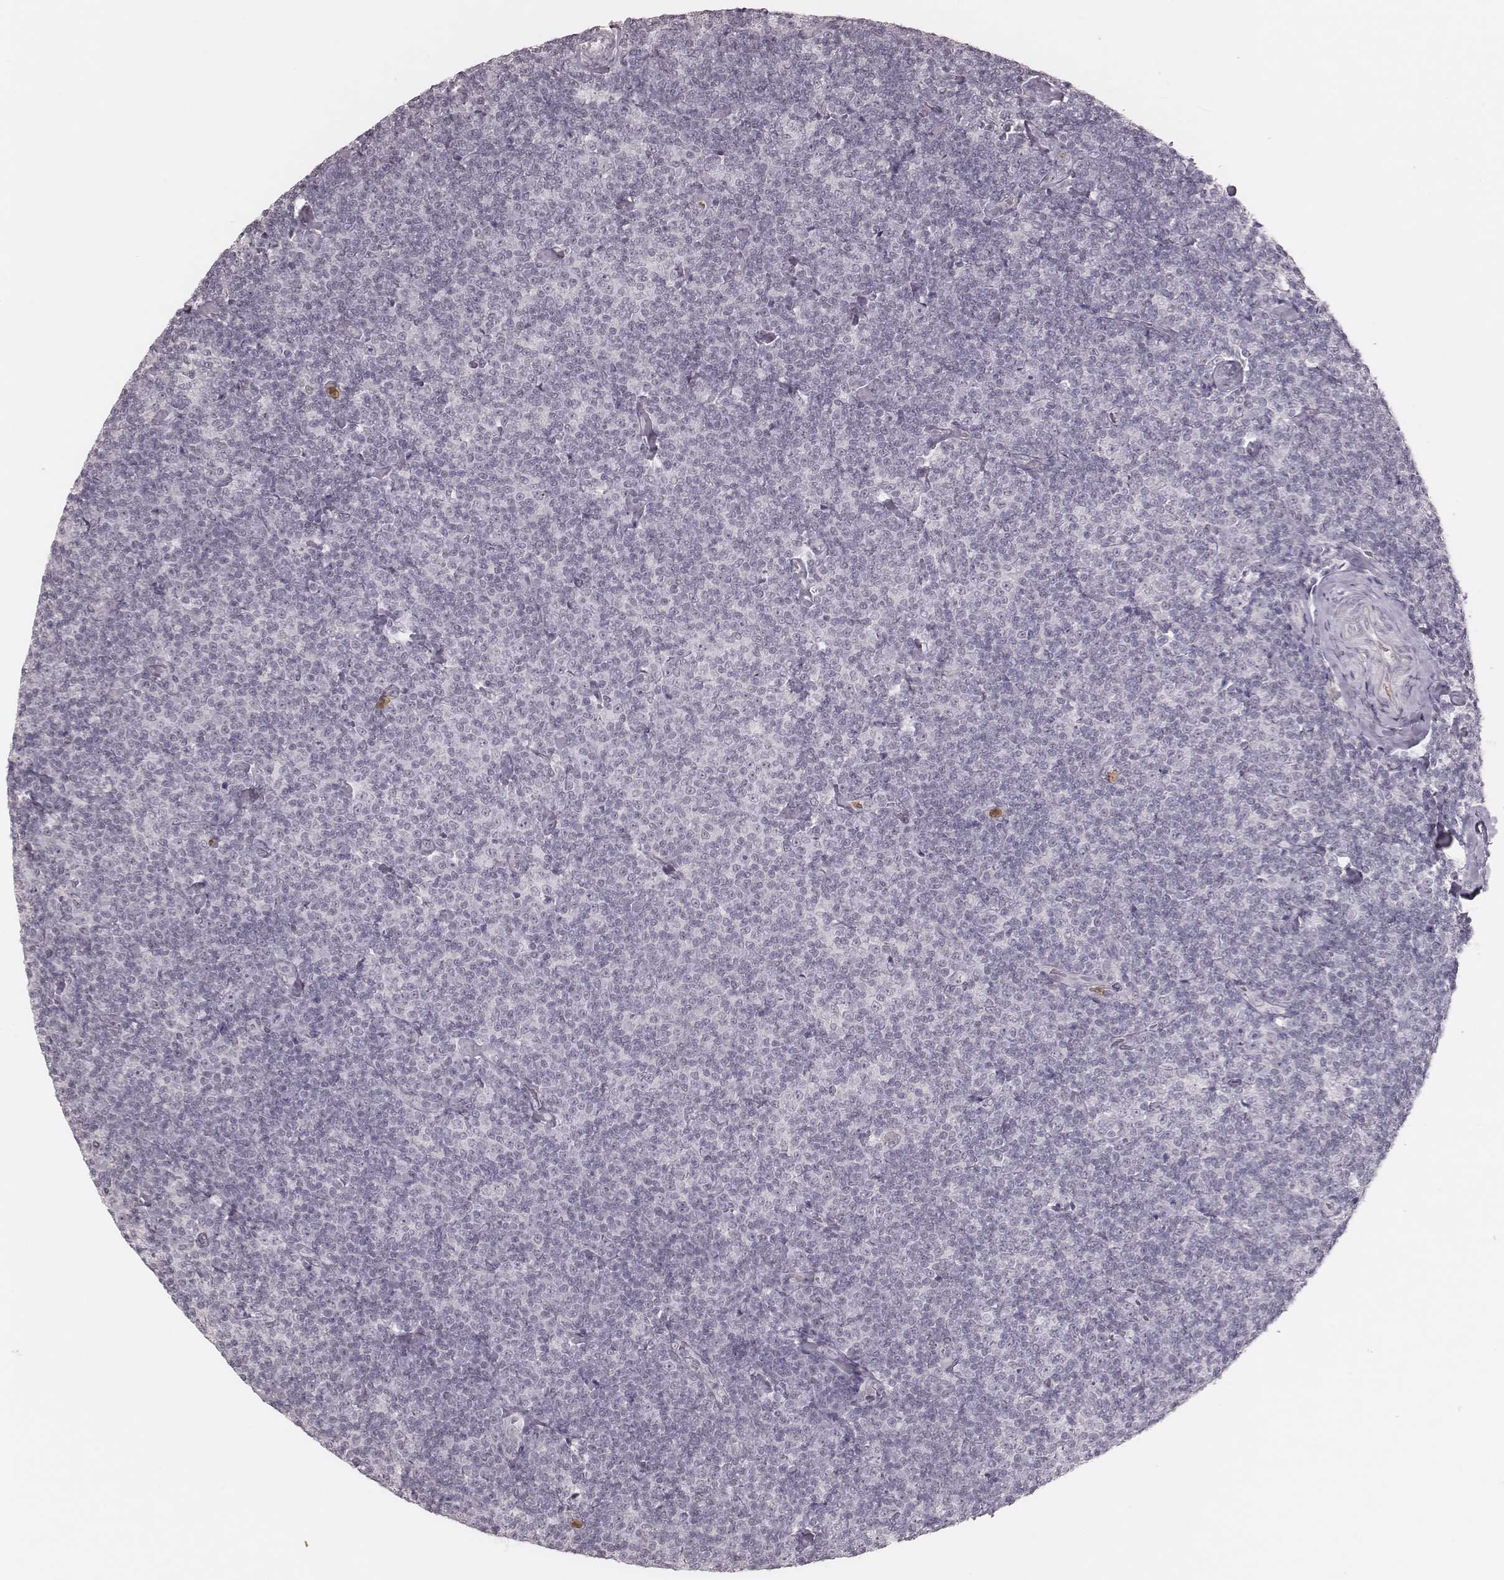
{"staining": {"intensity": "negative", "quantity": "none", "location": "none"}, "tissue": "lymphoma", "cell_type": "Tumor cells", "image_type": "cancer", "snomed": [{"axis": "morphology", "description": "Malignant lymphoma, non-Hodgkin's type, Low grade"}, {"axis": "topography", "description": "Lymph node"}], "caption": "Tumor cells are negative for brown protein staining in malignant lymphoma, non-Hodgkin's type (low-grade). Nuclei are stained in blue.", "gene": "KITLG", "patient": {"sex": "male", "age": 81}}